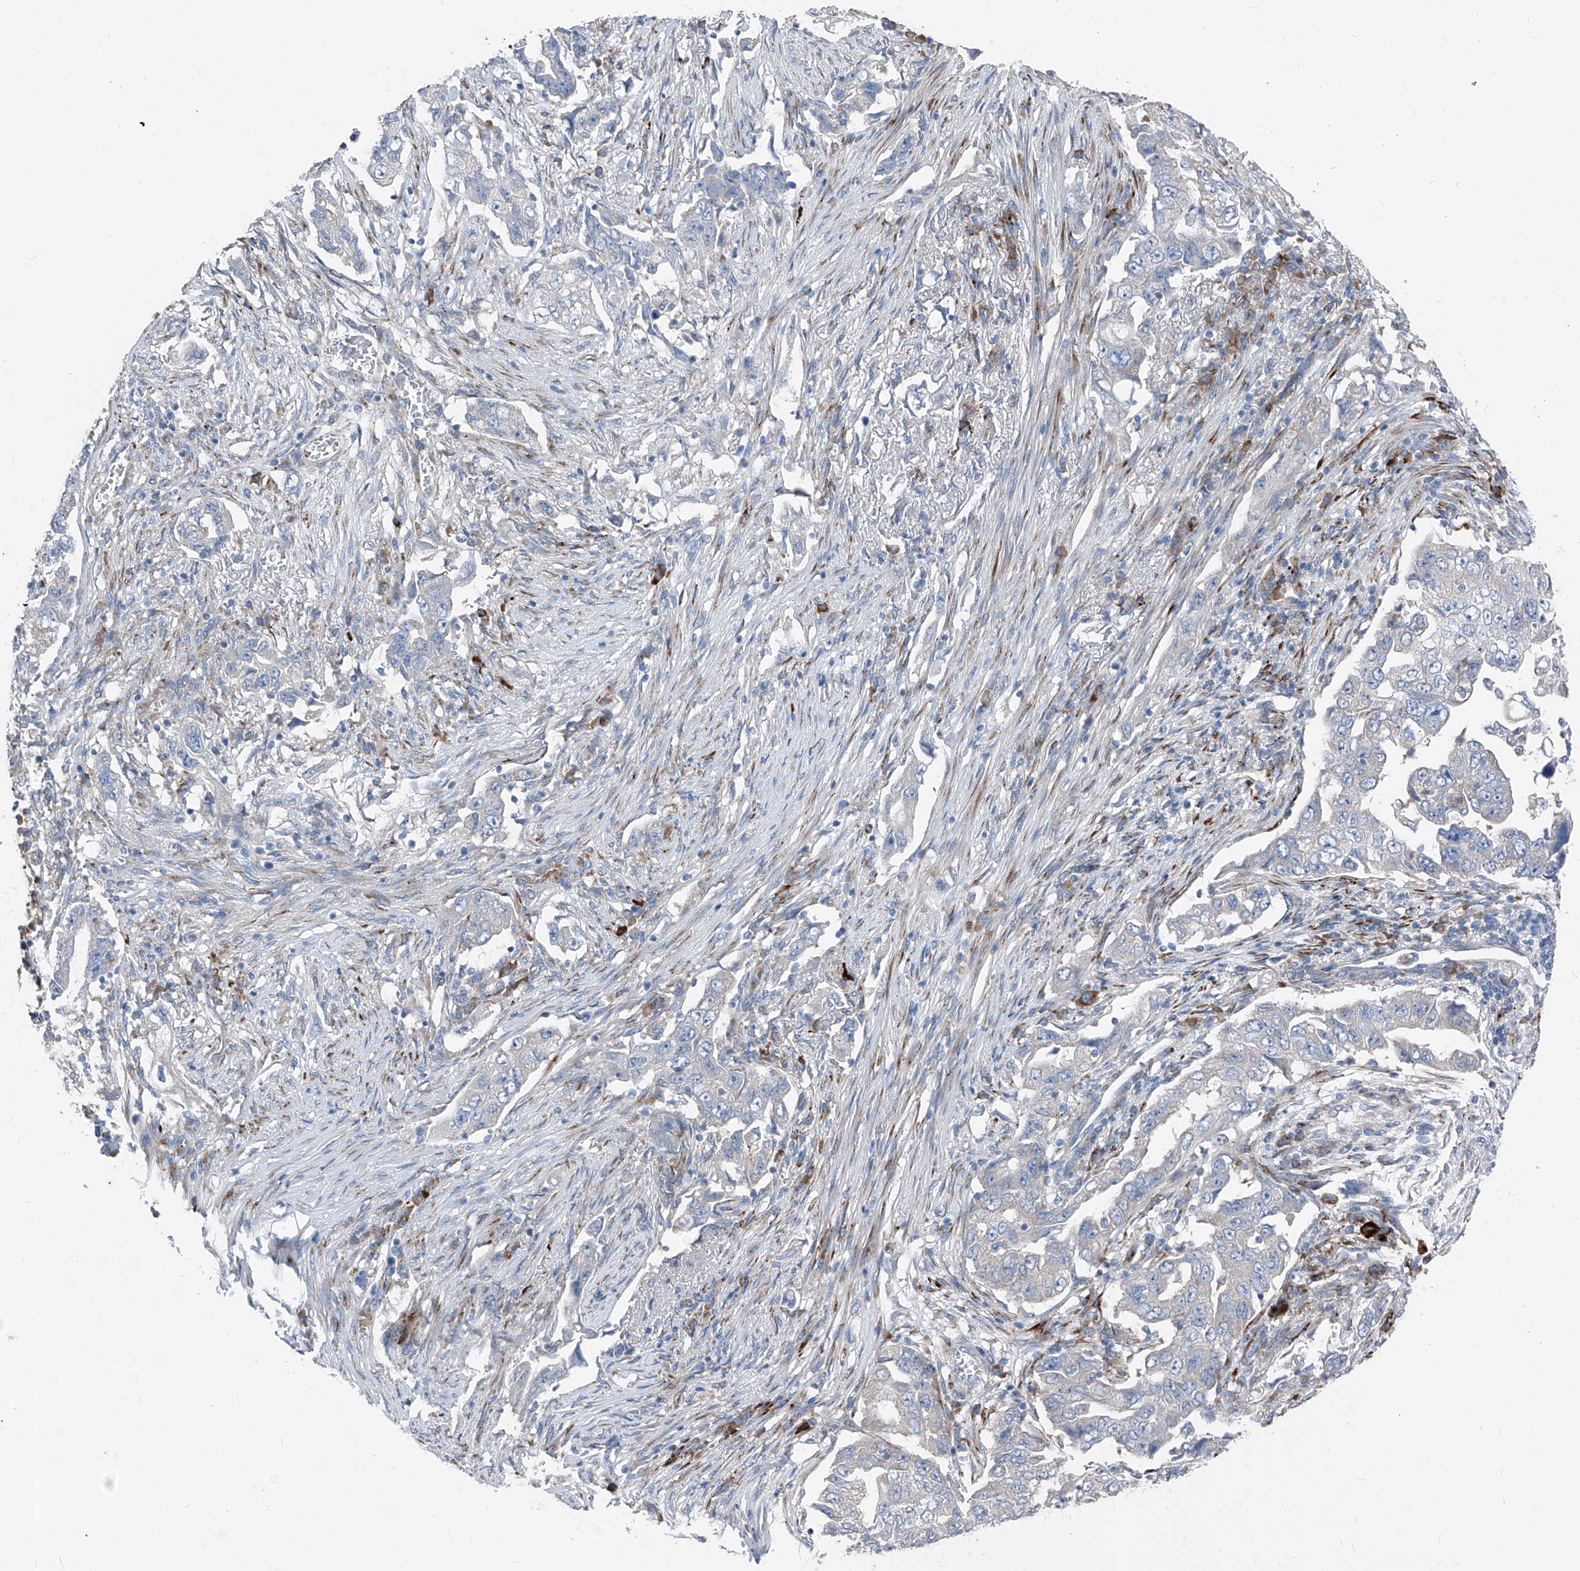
{"staining": {"intensity": "negative", "quantity": "none", "location": "none"}, "tissue": "lung cancer", "cell_type": "Tumor cells", "image_type": "cancer", "snomed": [{"axis": "morphology", "description": "Adenocarcinoma, NOS"}, {"axis": "topography", "description": "Lung"}], "caption": "Immunohistochemistry (IHC) of human lung cancer displays no positivity in tumor cells.", "gene": "IFI27", "patient": {"sex": "female", "age": 51}}